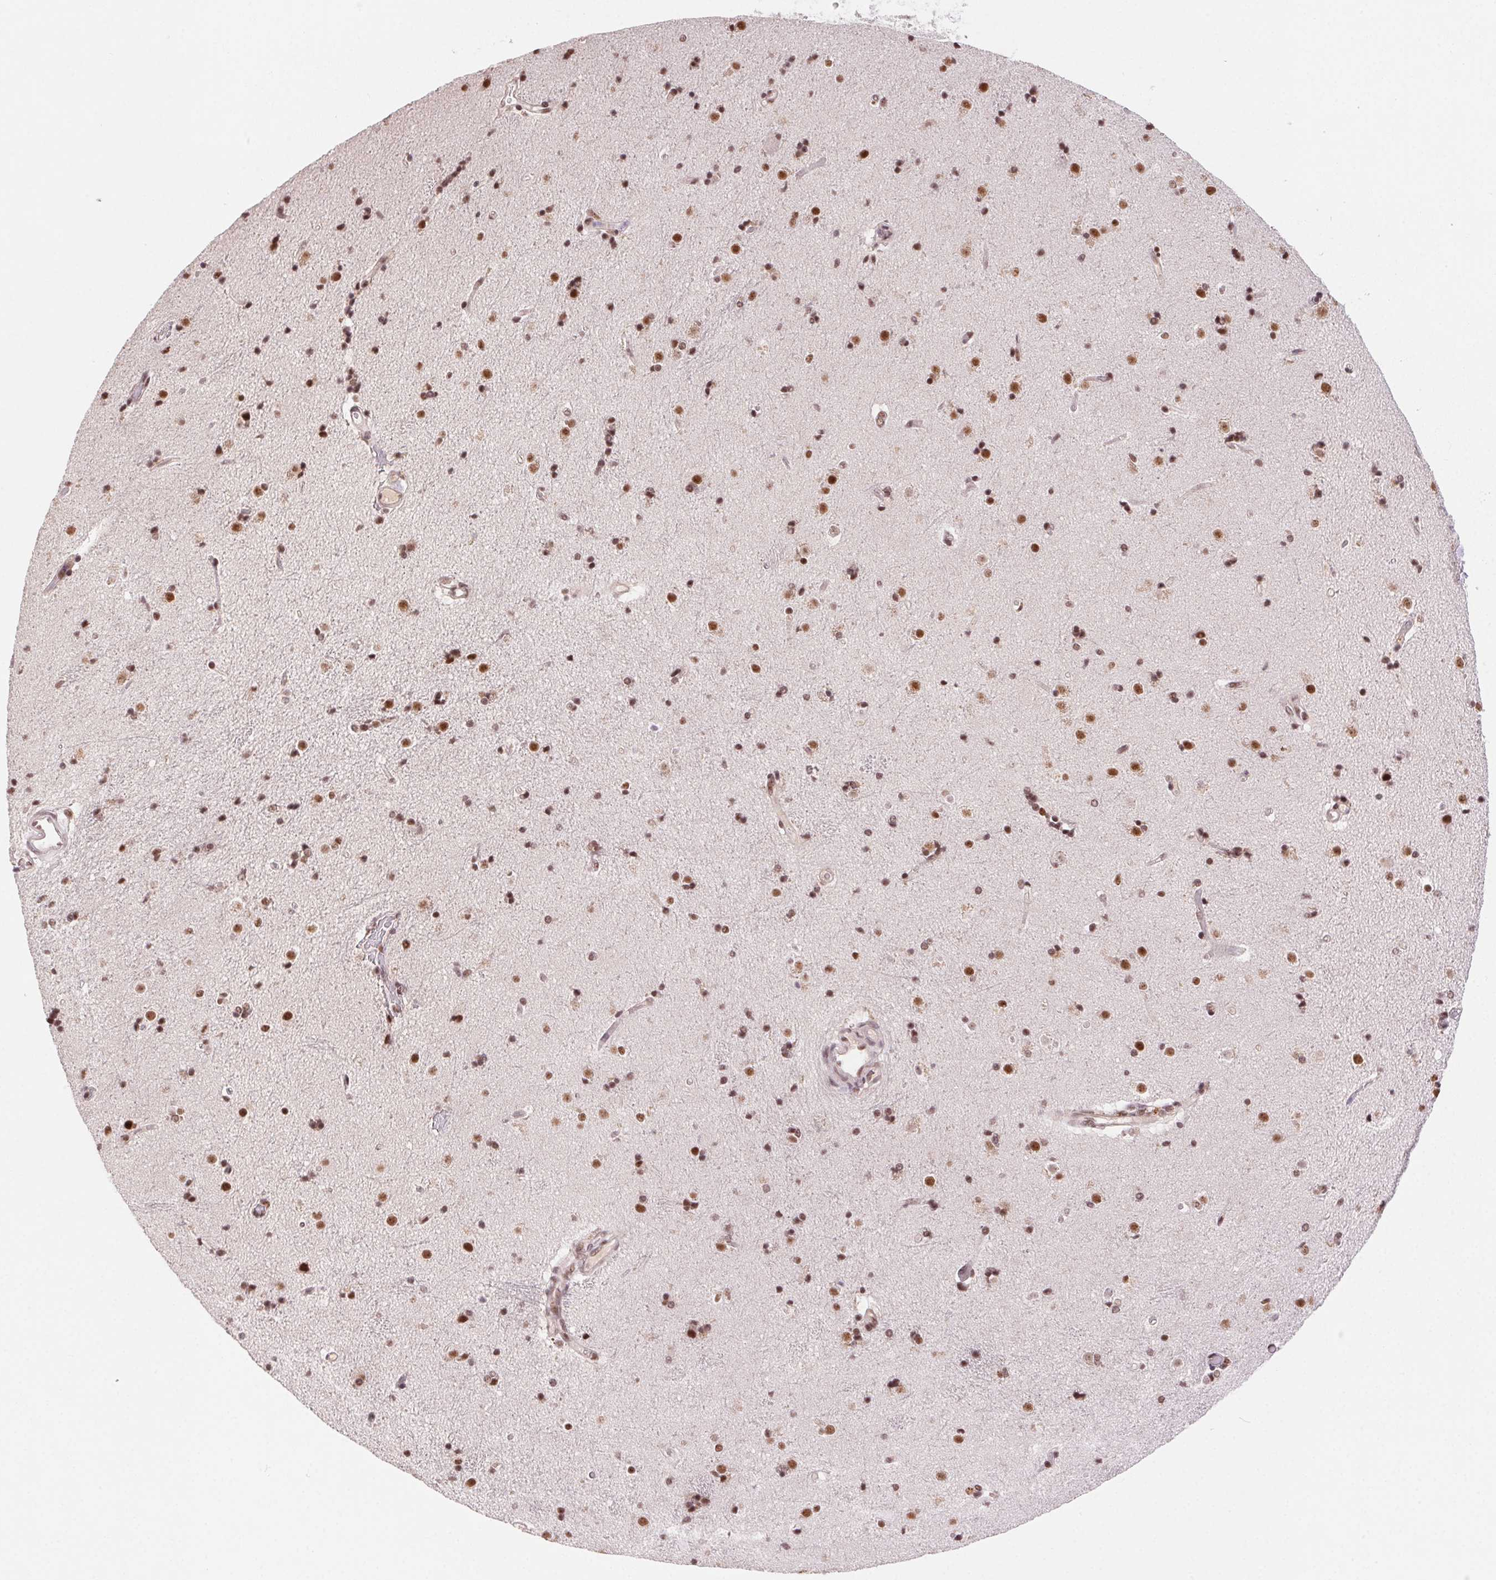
{"staining": {"intensity": "moderate", "quantity": ">75%", "location": "nuclear"}, "tissue": "caudate", "cell_type": "Glial cells", "image_type": "normal", "snomed": [{"axis": "morphology", "description": "Normal tissue, NOS"}, {"axis": "topography", "description": "Lateral ventricle wall"}], "caption": "Glial cells demonstrate medium levels of moderate nuclear staining in approximately >75% of cells in benign human caudate. The protein is stained brown, and the nuclei are stained in blue (DAB (3,3'-diaminobenzidine) IHC with brightfield microscopy, high magnification).", "gene": "CD2BP2", "patient": {"sex": "female", "age": 71}}